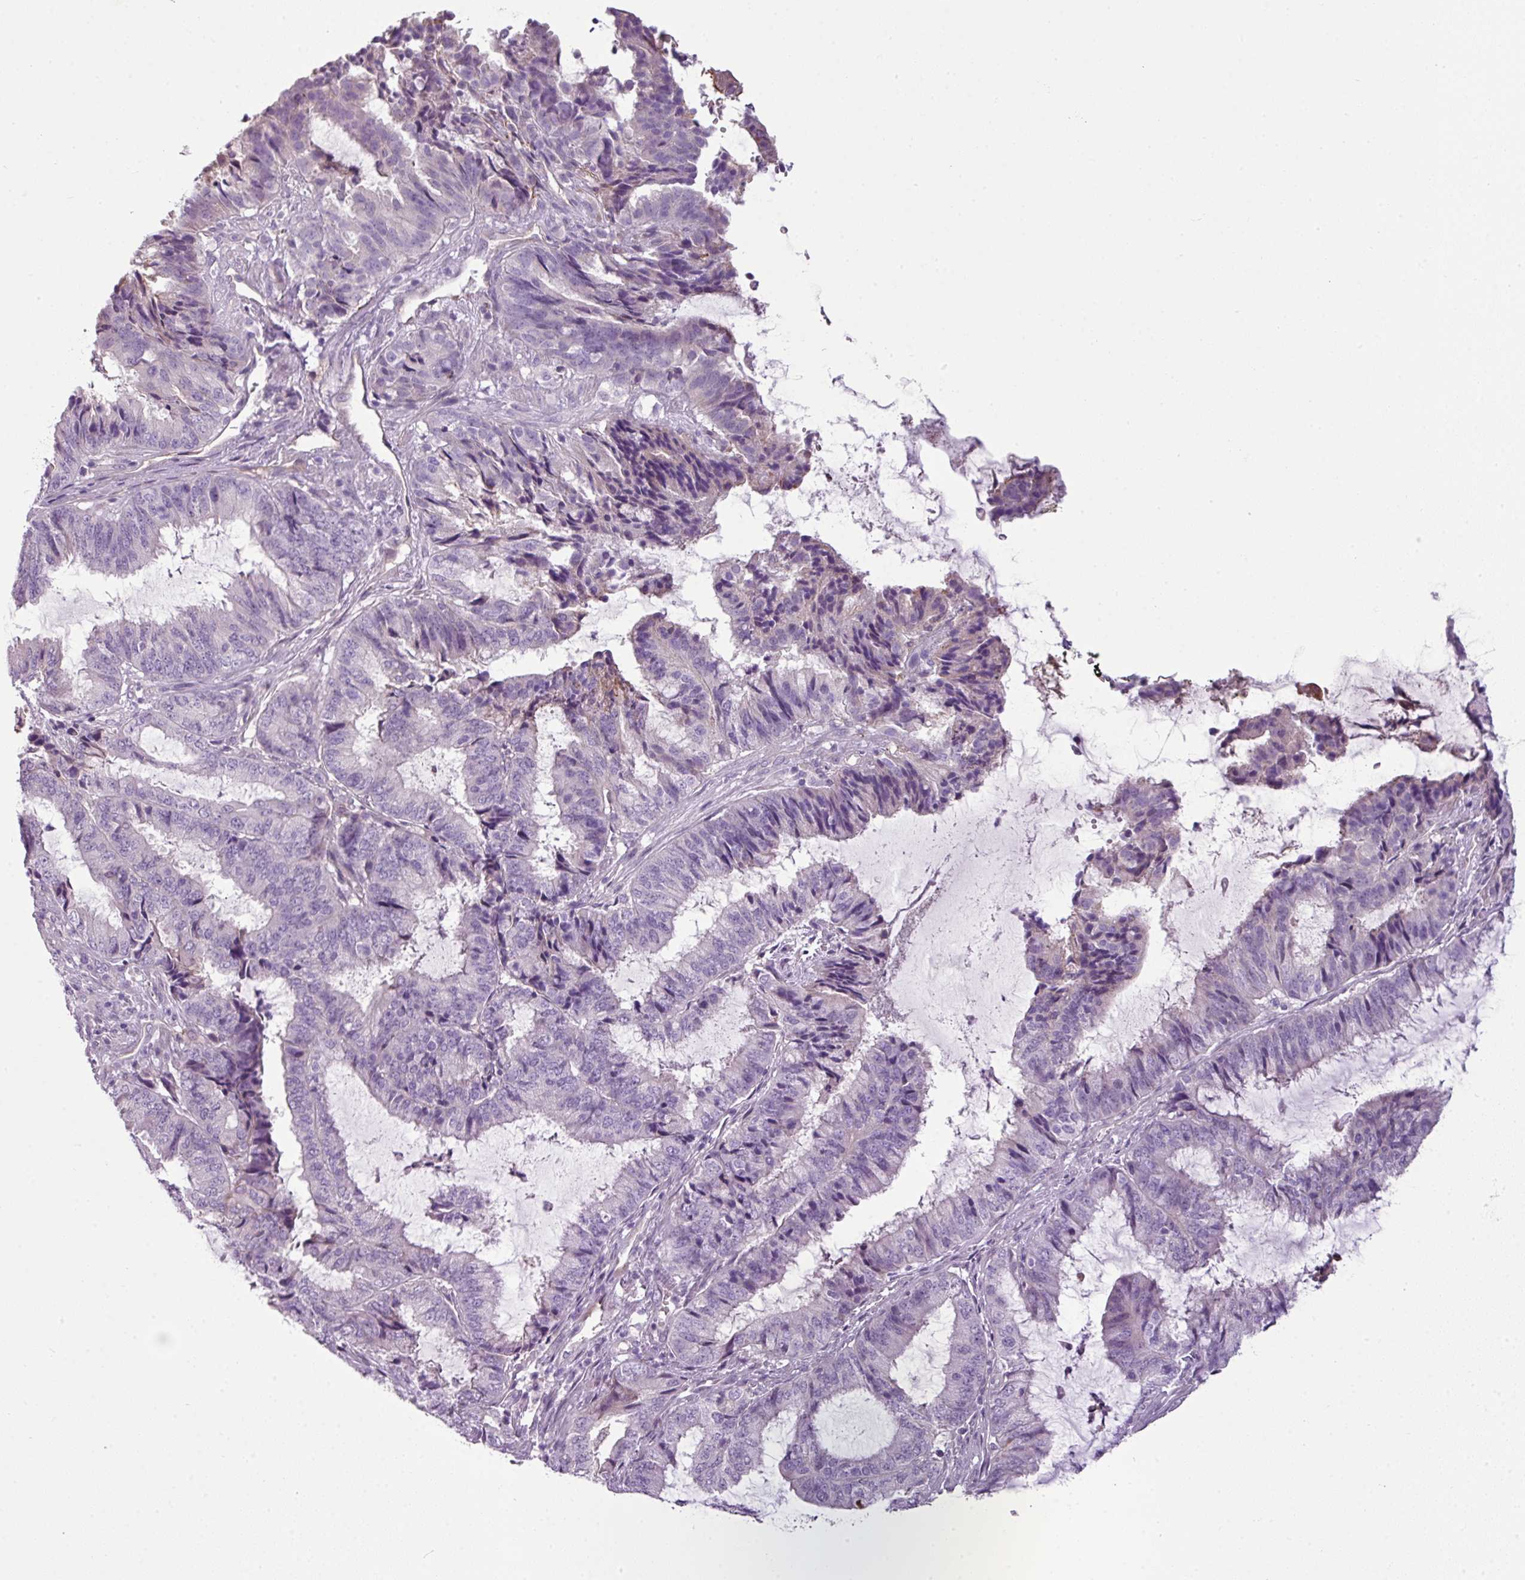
{"staining": {"intensity": "negative", "quantity": "none", "location": "none"}, "tissue": "endometrial cancer", "cell_type": "Tumor cells", "image_type": "cancer", "snomed": [{"axis": "morphology", "description": "Adenocarcinoma, NOS"}, {"axis": "topography", "description": "Endometrium"}], "caption": "An IHC image of endometrial cancer is shown. There is no staining in tumor cells of endometrial cancer.", "gene": "TMEM178B", "patient": {"sex": "female", "age": 51}}